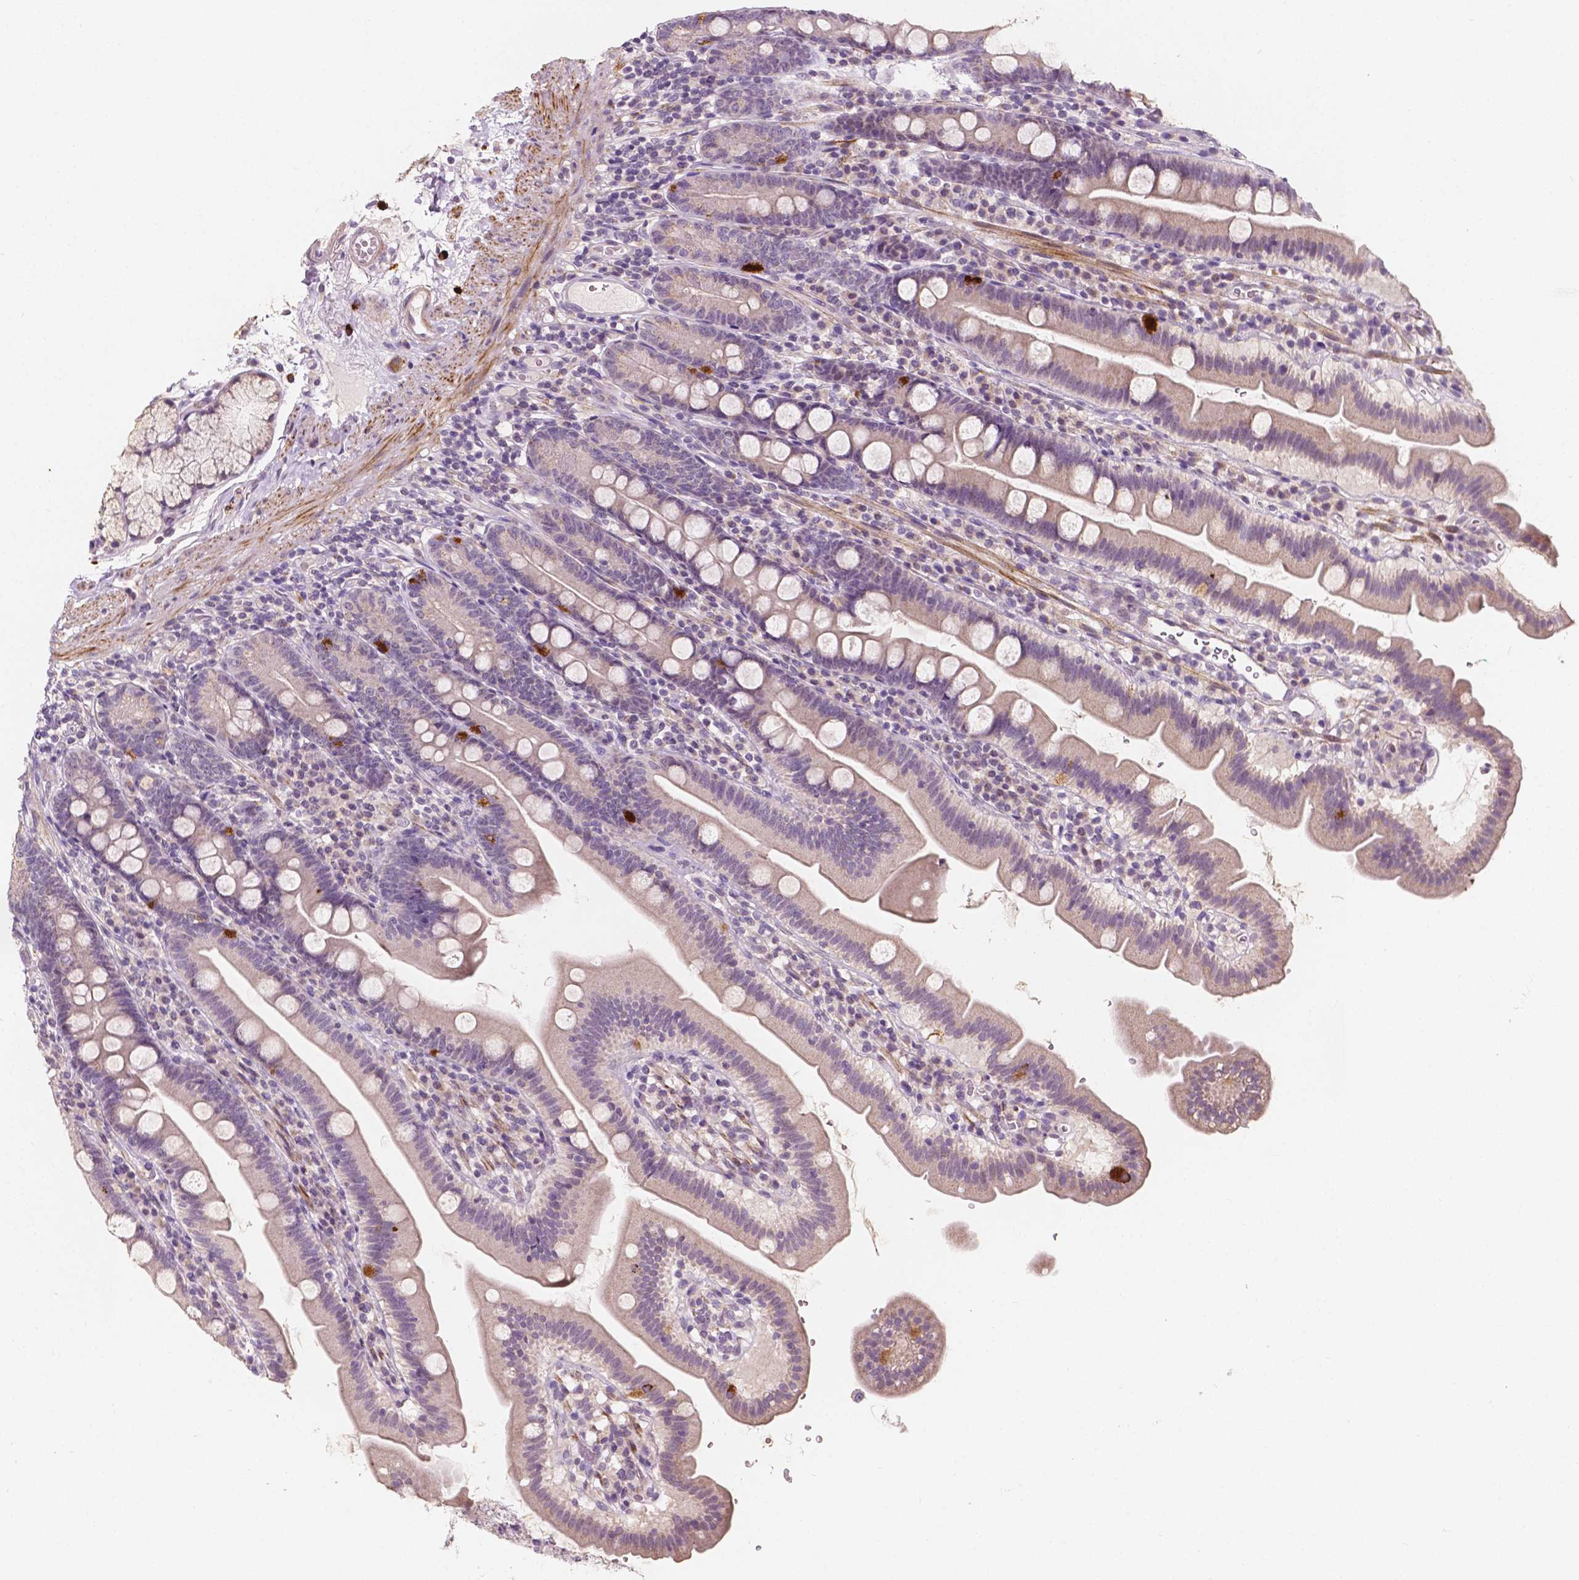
{"staining": {"intensity": "strong", "quantity": "<25%", "location": "cytoplasmic/membranous"}, "tissue": "duodenum", "cell_type": "Glandular cells", "image_type": "normal", "snomed": [{"axis": "morphology", "description": "Normal tissue, NOS"}, {"axis": "topography", "description": "Duodenum"}], "caption": "Immunohistochemical staining of benign duodenum demonstrates medium levels of strong cytoplasmic/membranous staining in about <25% of glandular cells. The staining is performed using DAB brown chromogen to label protein expression. The nuclei are counter-stained blue using hematoxylin.", "gene": "SIRT2", "patient": {"sex": "female", "age": 67}}